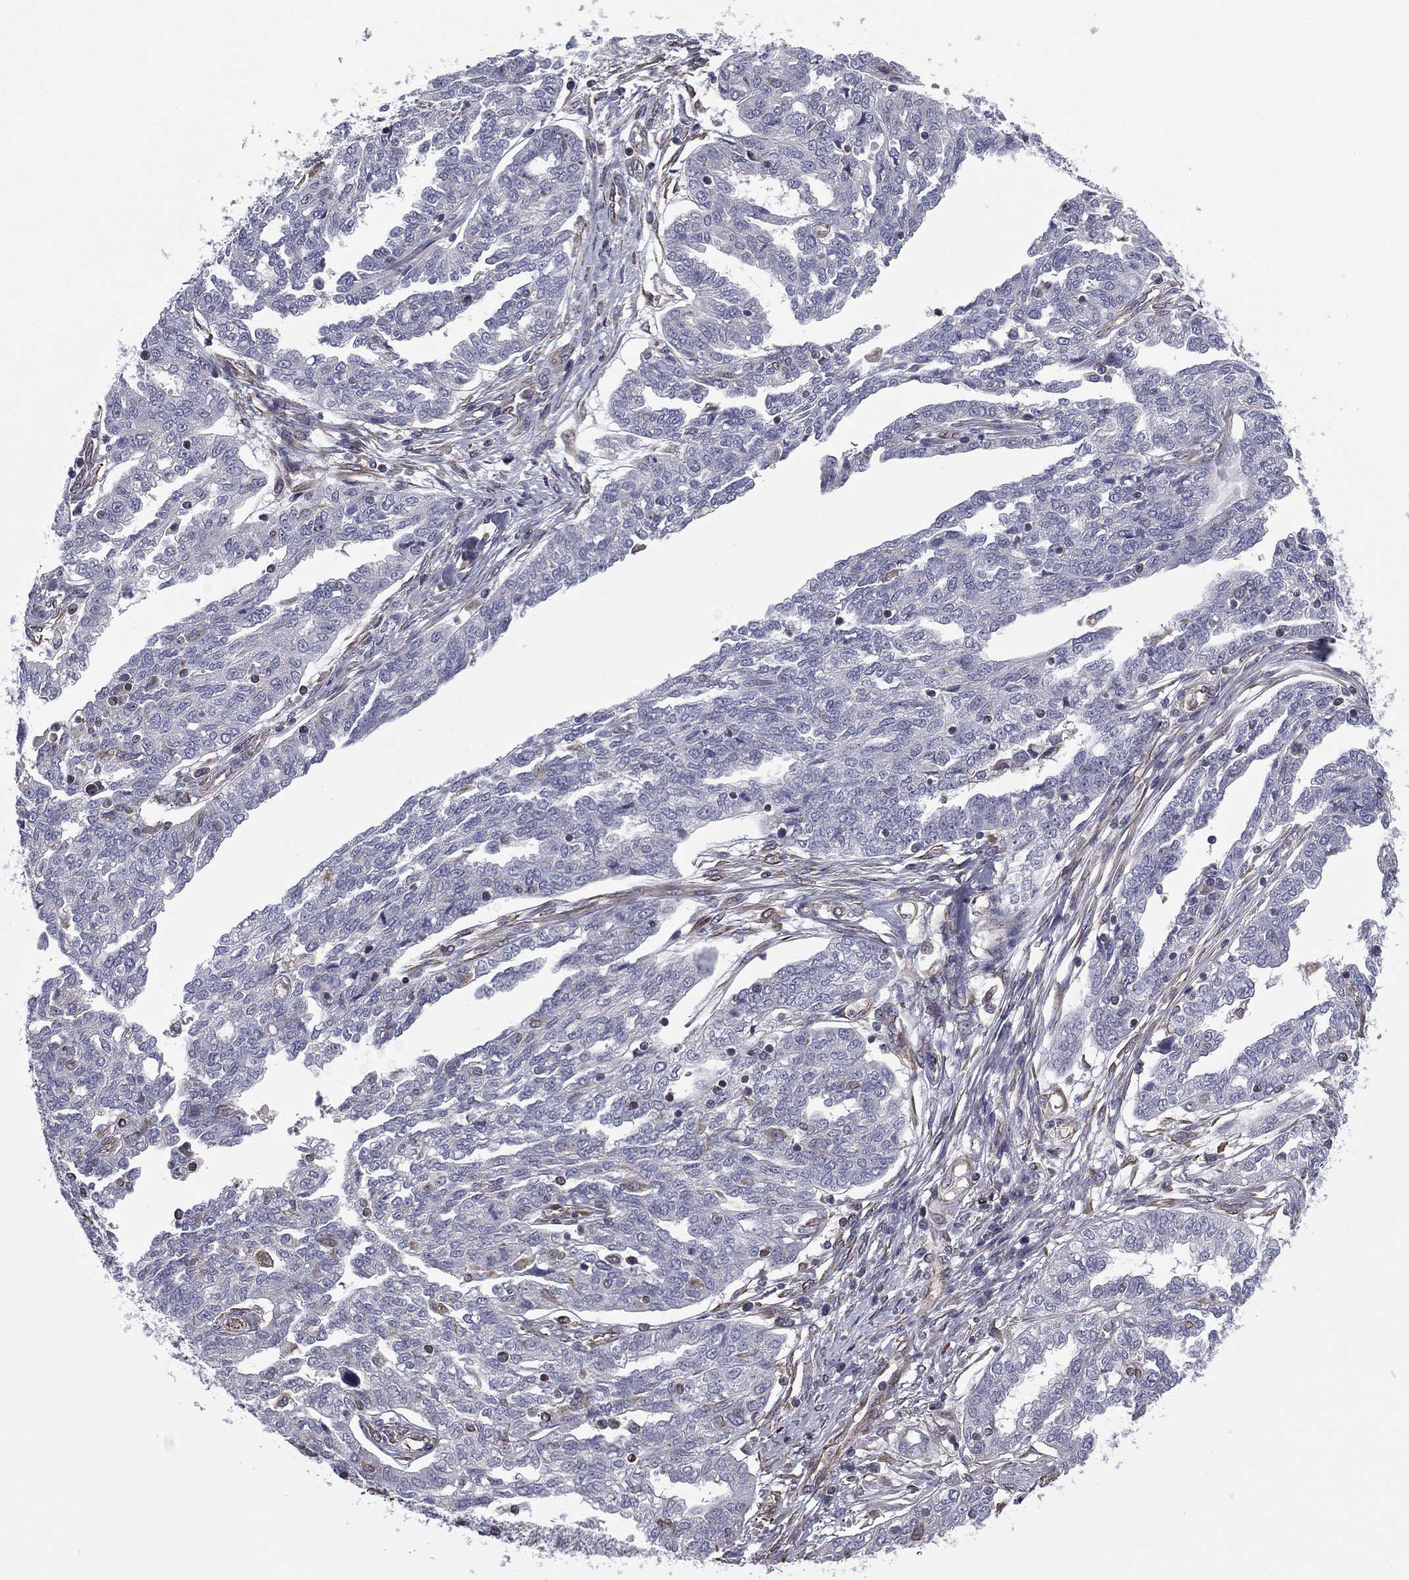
{"staining": {"intensity": "negative", "quantity": "none", "location": "none"}, "tissue": "ovarian cancer", "cell_type": "Tumor cells", "image_type": "cancer", "snomed": [{"axis": "morphology", "description": "Cystadenocarcinoma, serous, NOS"}, {"axis": "topography", "description": "Ovary"}], "caption": "Immunohistochemical staining of ovarian serous cystadenocarcinoma shows no significant expression in tumor cells.", "gene": "SCUBE1", "patient": {"sex": "female", "age": 67}}